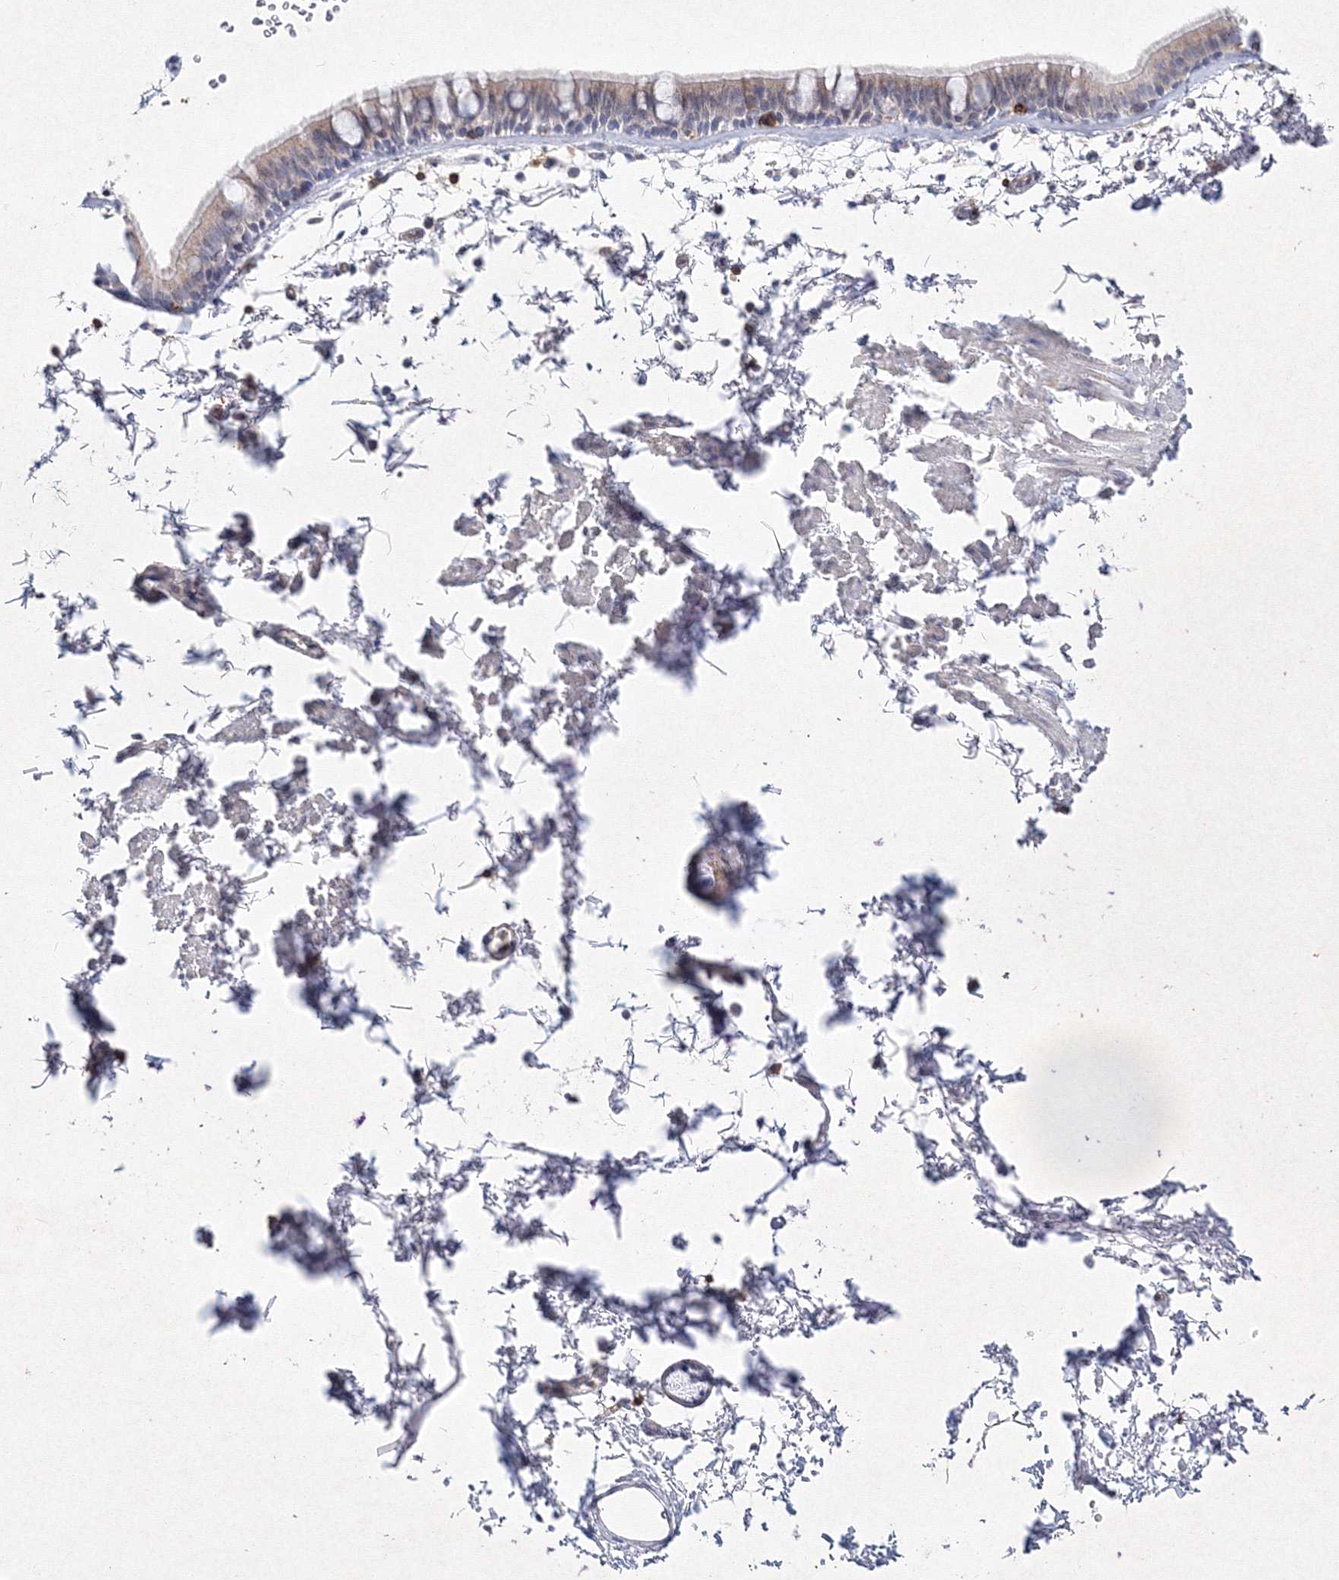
{"staining": {"intensity": "weak", "quantity": ">75%", "location": "cytoplasmic/membranous"}, "tissue": "bronchus", "cell_type": "Respiratory epithelial cells", "image_type": "normal", "snomed": [{"axis": "morphology", "description": "Normal tissue, NOS"}, {"axis": "topography", "description": "Lymph node"}, {"axis": "topography", "description": "Bronchus"}], "caption": "The image shows immunohistochemical staining of benign bronchus. There is weak cytoplasmic/membranous positivity is present in approximately >75% of respiratory epithelial cells.", "gene": "HCST", "patient": {"sex": "female", "age": 70}}